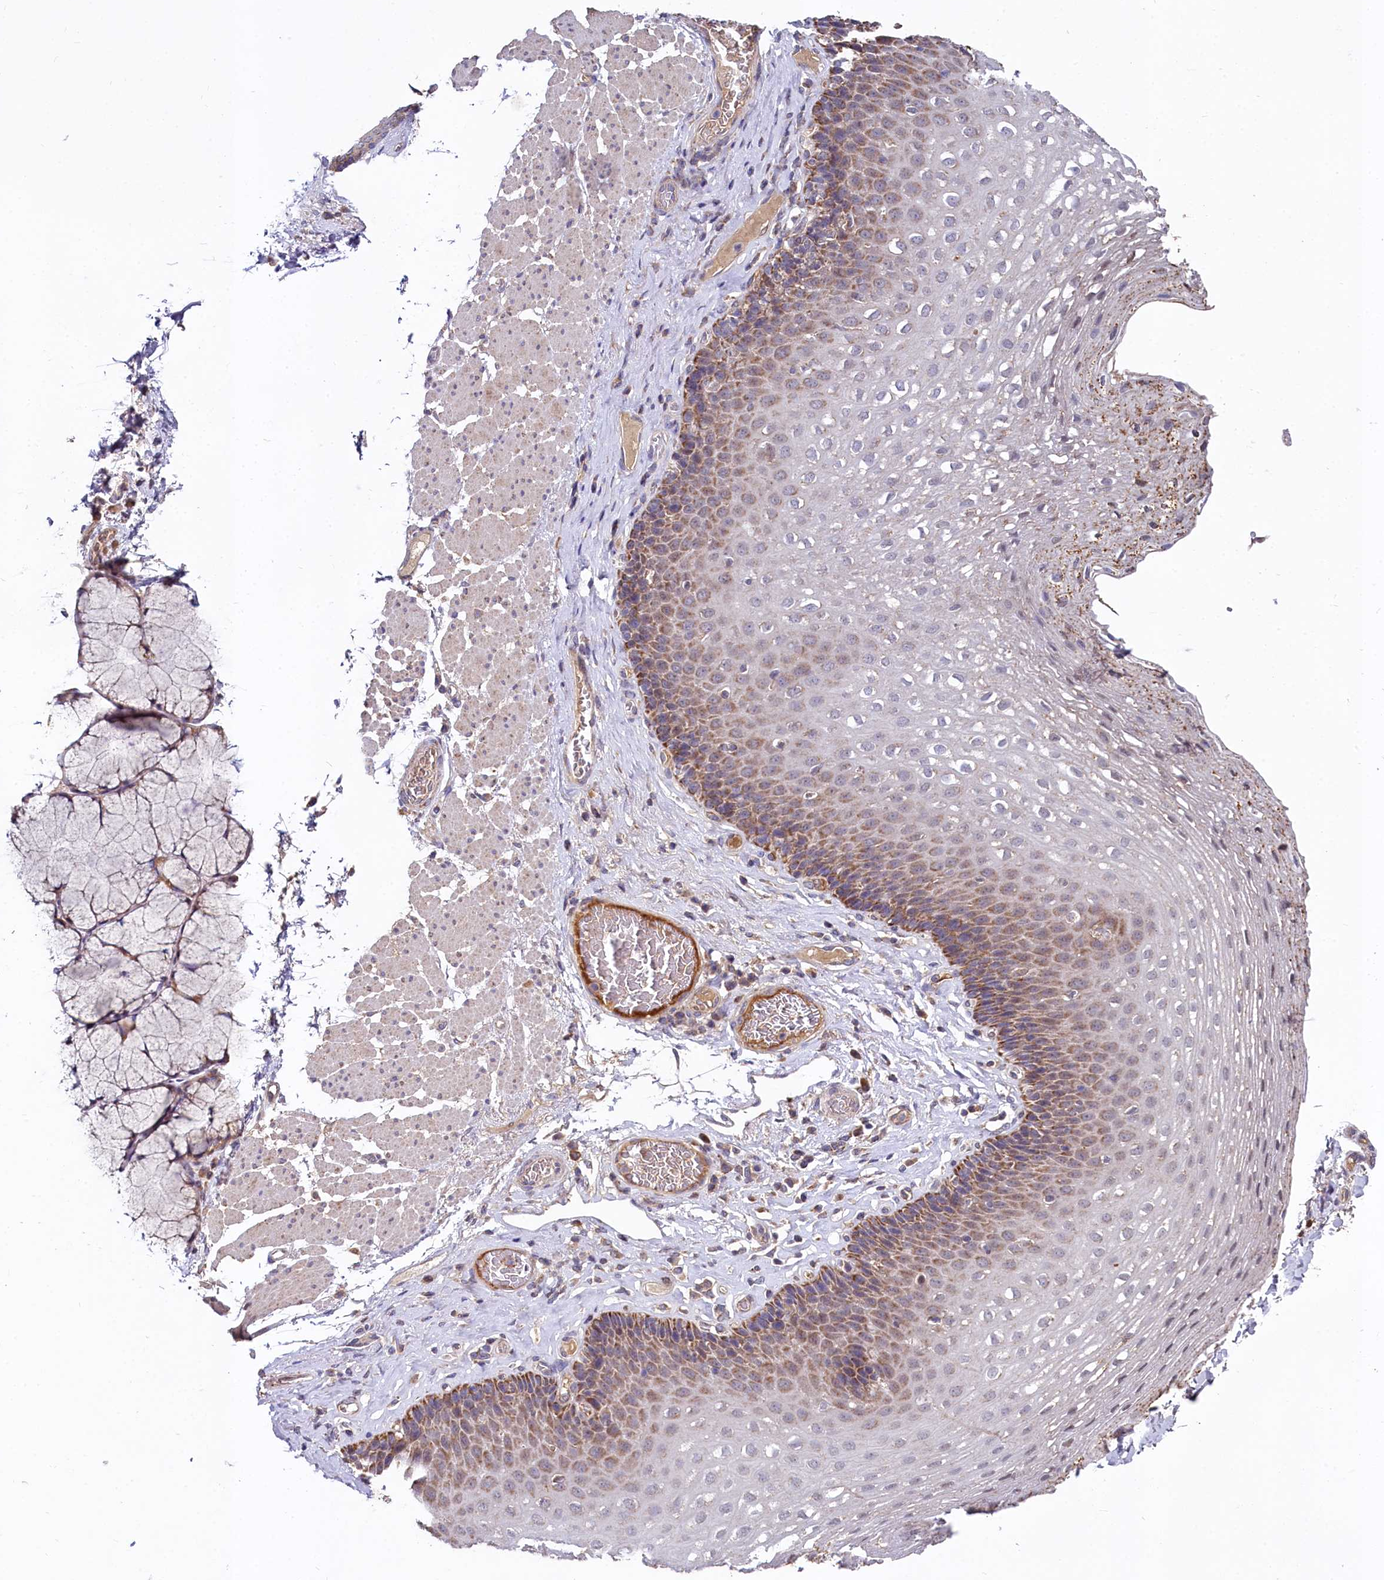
{"staining": {"intensity": "moderate", "quantity": "25%-75%", "location": "cytoplasmic/membranous"}, "tissue": "esophagus", "cell_type": "Squamous epithelial cells", "image_type": "normal", "snomed": [{"axis": "morphology", "description": "Normal tissue, NOS"}, {"axis": "topography", "description": "Esophagus"}], "caption": "Protein analysis of benign esophagus demonstrates moderate cytoplasmic/membranous expression in about 25%-75% of squamous epithelial cells. Ihc stains the protein in brown and the nuclei are stained blue.", "gene": "SPRYD3", "patient": {"sex": "female", "age": 66}}